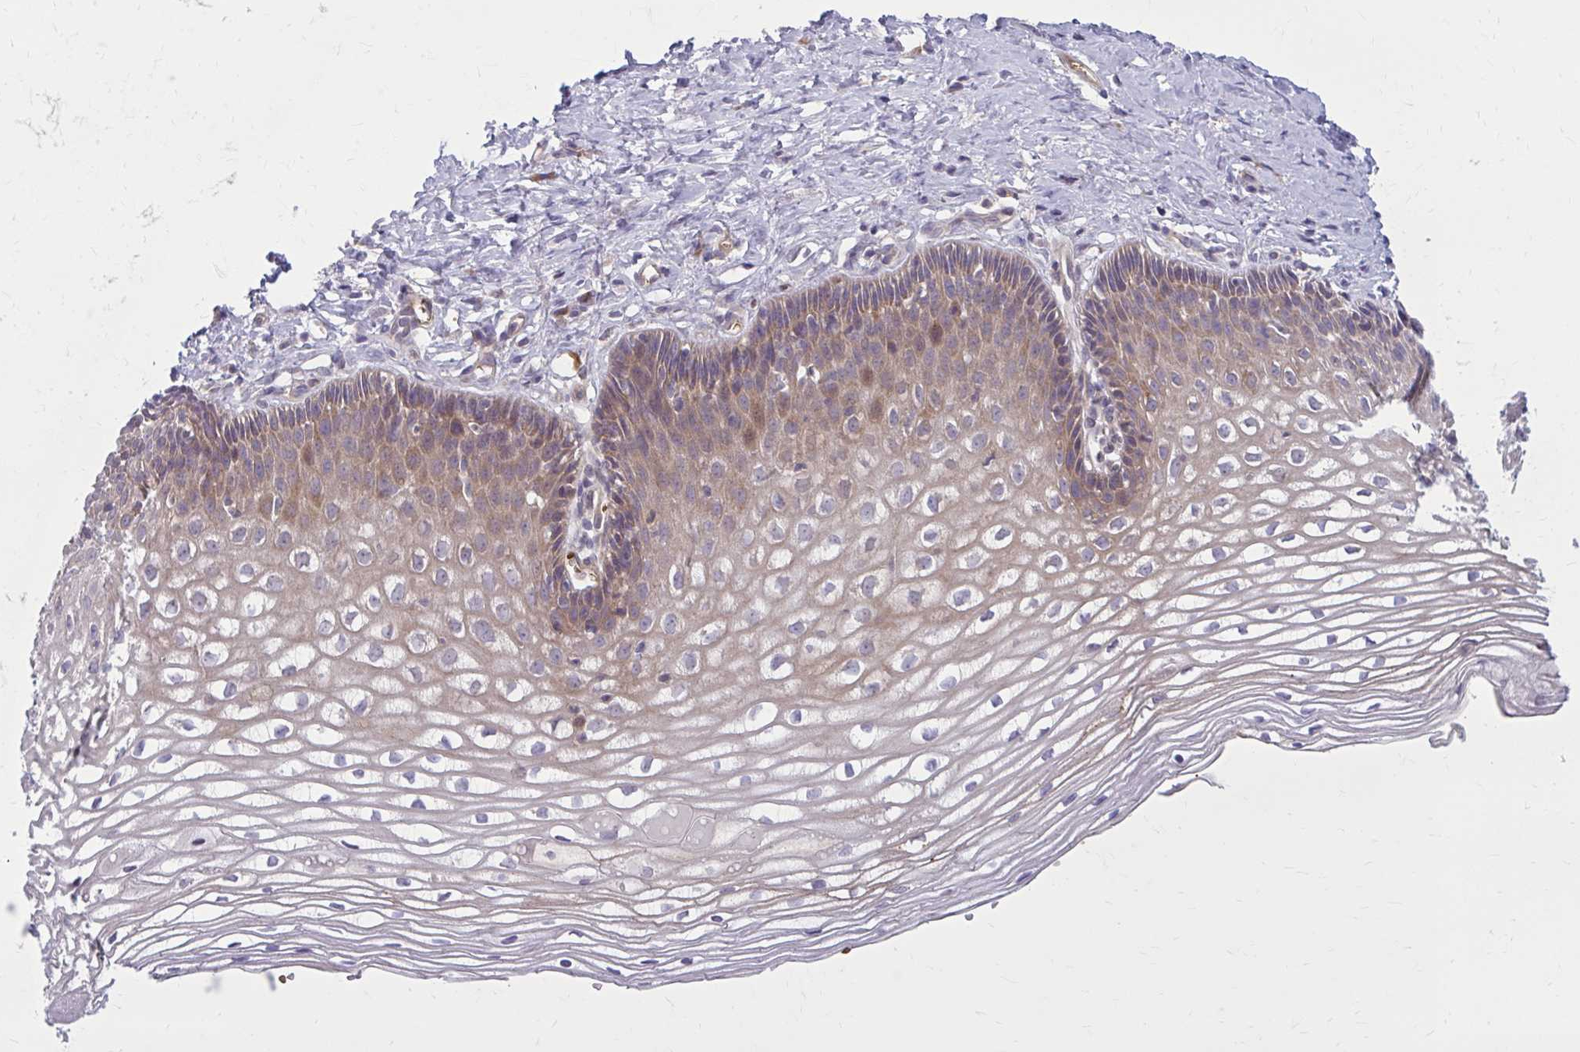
{"staining": {"intensity": "moderate", "quantity": ">75%", "location": "cytoplasmic/membranous"}, "tissue": "cervix", "cell_type": "Glandular cells", "image_type": "normal", "snomed": [{"axis": "morphology", "description": "Normal tissue, NOS"}, {"axis": "topography", "description": "Cervix"}], "caption": "Cervix stained with DAB immunohistochemistry displays medium levels of moderate cytoplasmic/membranous positivity in about >75% of glandular cells.", "gene": "SNF8", "patient": {"sex": "female", "age": 36}}